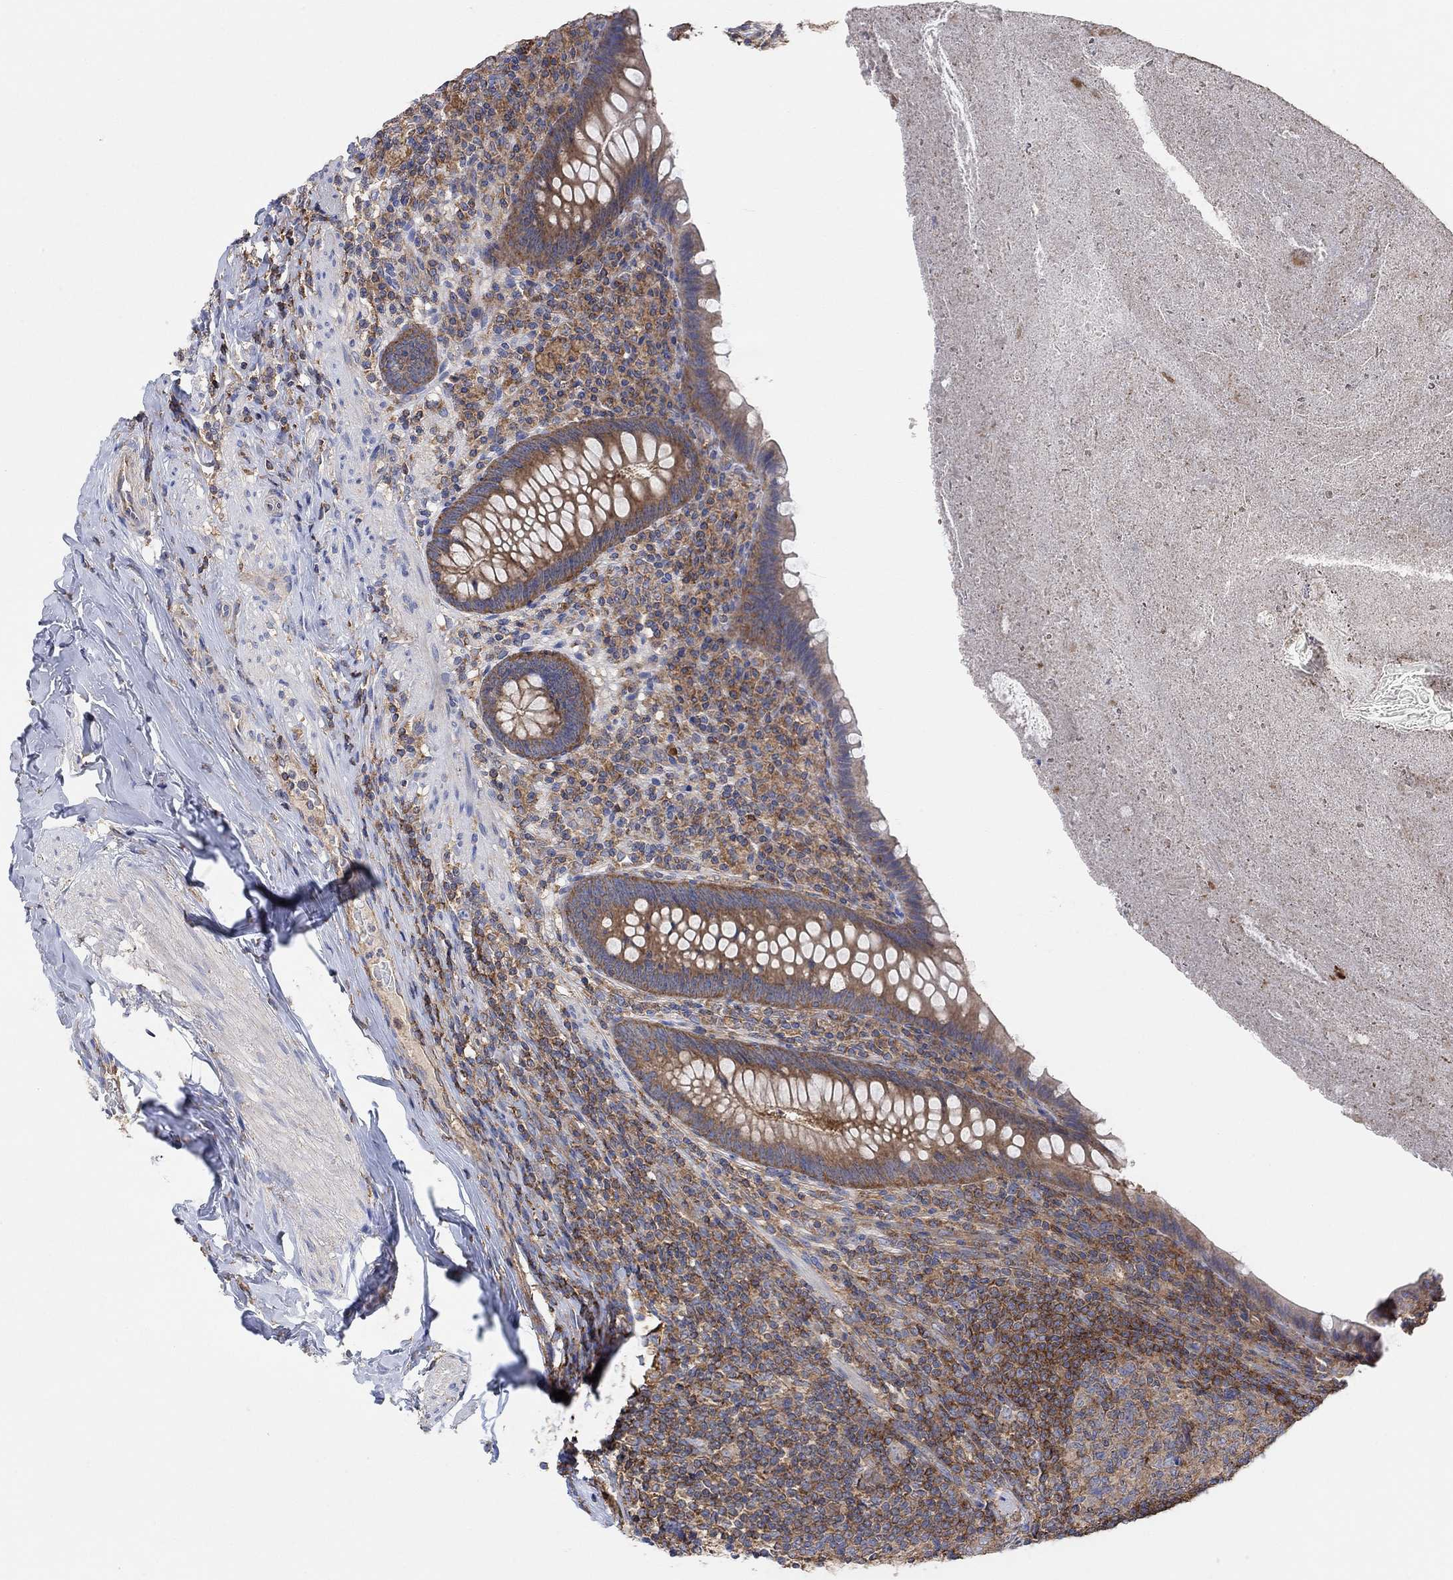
{"staining": {"intensity": "moderate", "quantity": ">75%", "location": "cytoplasmic/membranous"}, "tissue": "appendix", "cell_type": "Glandular cells", "image_type": "normal", "snomed": [{"axis": "morphology", "description": "Normal tissue, NOS"}, {"axis": "topography", "description": "Appendix"}], "caption": "Protein expression by immunohistochemistry (IHC) exhibits moderate cytoplasmic/membranous positivity in about >75% of glandular cells in benign appendix.", "gene": "BLOC1S3", "patient": {"sex": "male", "age": 47}}